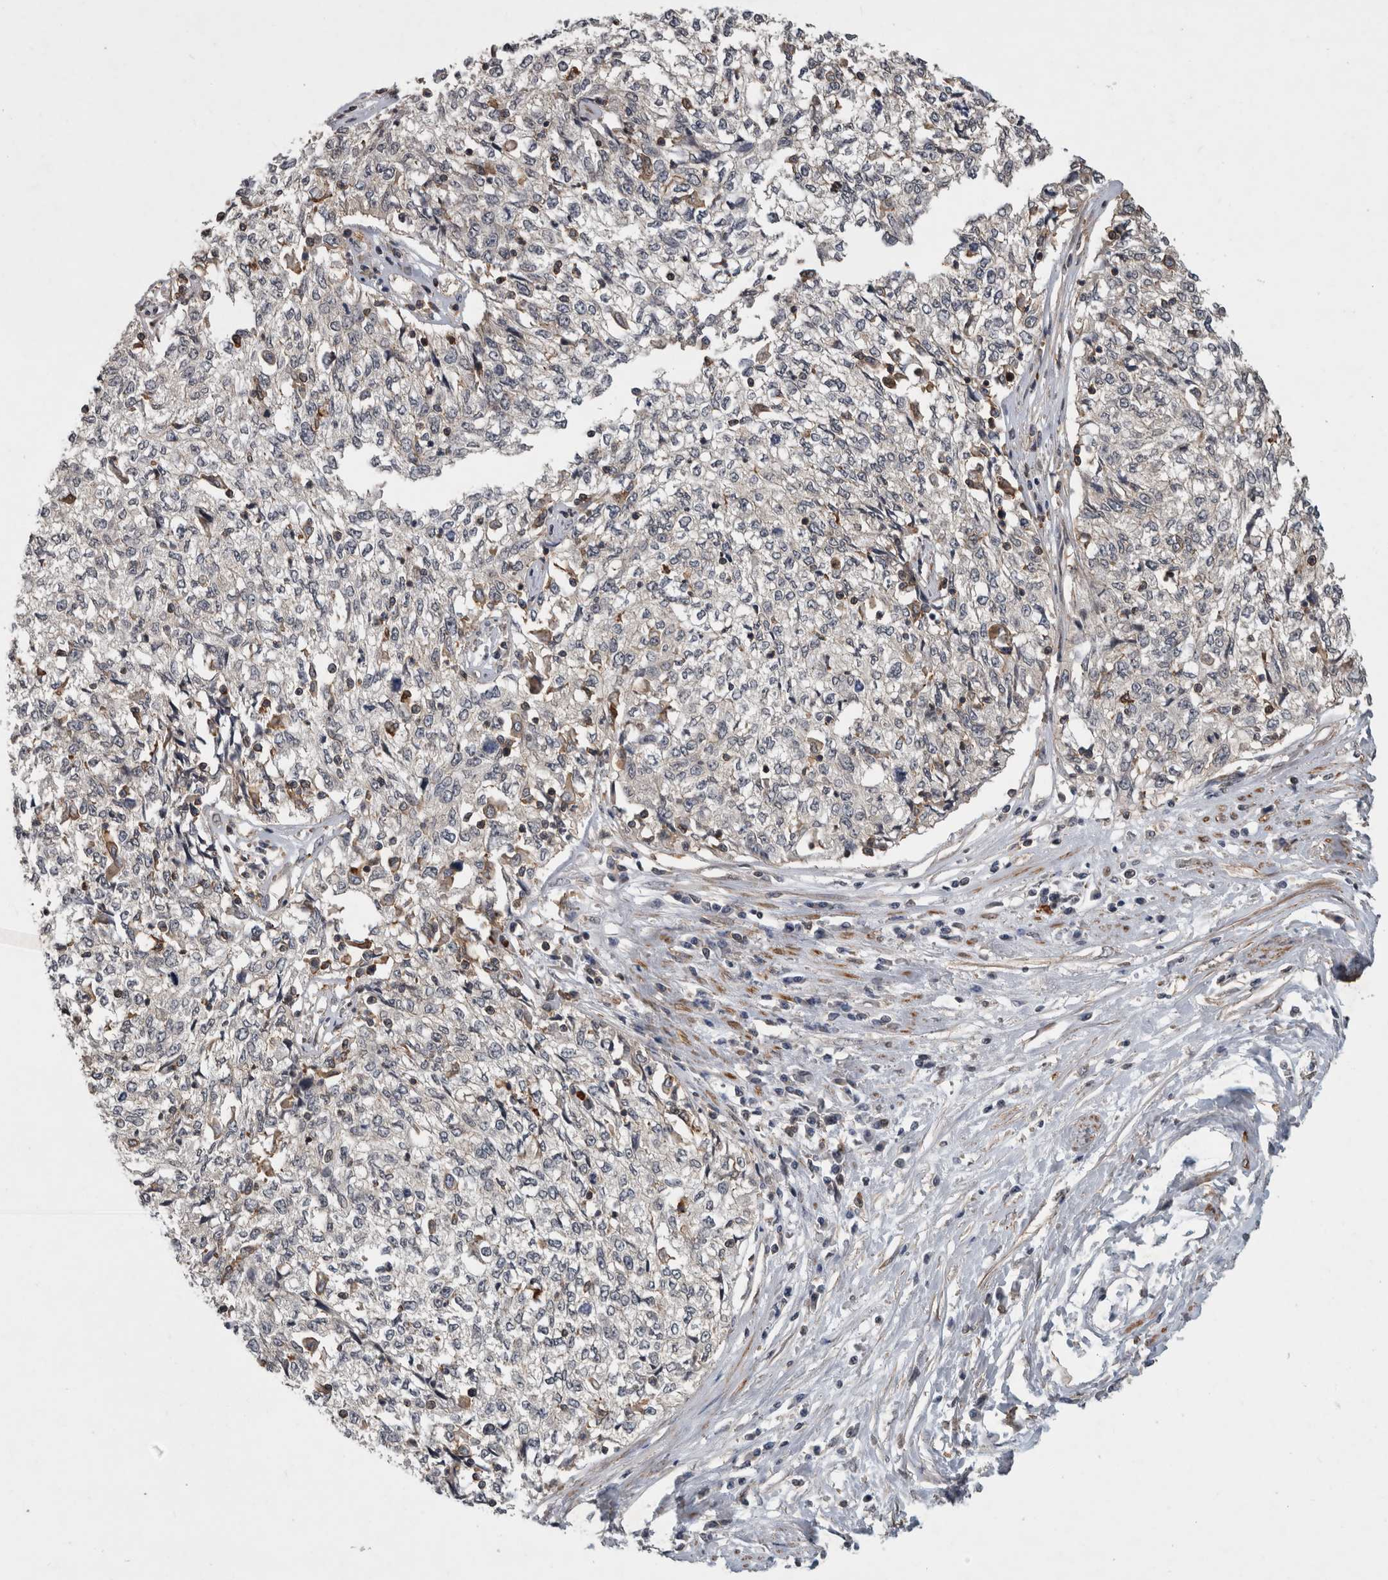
{"staining": {"intensity": "negative", "quantity": "none", "location": "none"}, "tissue": "cervical cancer", "cell_type": "Tumor cells", "image_type": "cancer", "snomed": [{"axis": "morphology", "description": "Squamous cell carcinoma, NOS"}, {"axis": "topography", "description": "Cervix"}], "caption": "Protein analysis of squamous cell carcinoma (cervical) reveals no significant expression in tumor cells.", "gene": "SPATA48", "patient": {"sex": "female", "age": 57}}